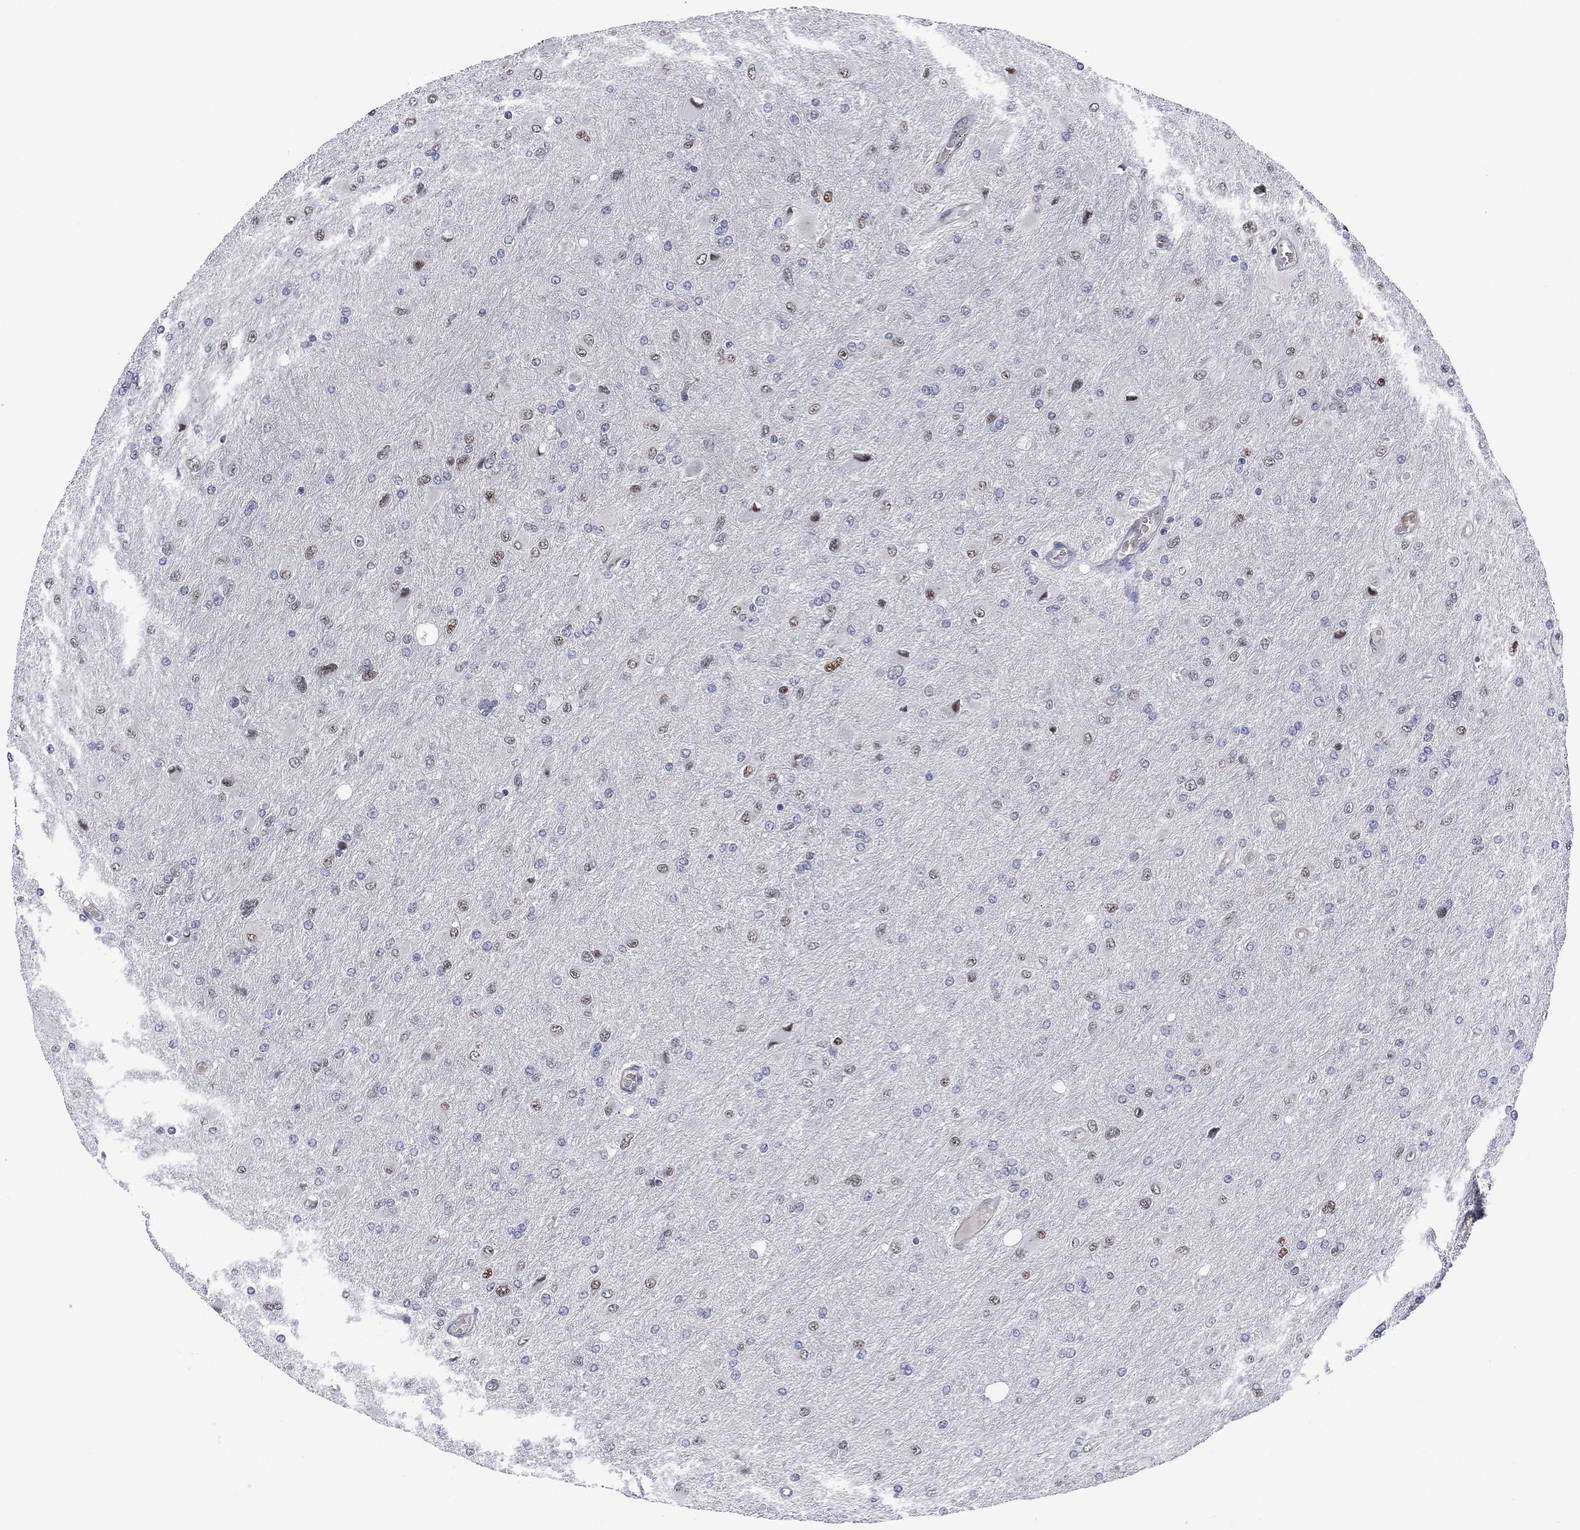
{"staining": {"intensity": "moderate", "quantity": "<25%", "location": "nuclear"}, "tissue": "glioma", "cell_type": "Tumor cells", "image_type": "cancer", "snomed": [{"axis": "morphology", "description": "Glioma, malignant, High grade"}, {"axis": "topography", "description": "Cerebral cortex"}], "caption": "A high-resolution histopathology image shows immunohistochemistry (IHC) staining of high-grade glioma (malignant), which demonstrates moderate nuclear positivity in approximately <25% of tumor cells.", "gene": "GSE1", "patient": {"sex": "female", "age": 36}}